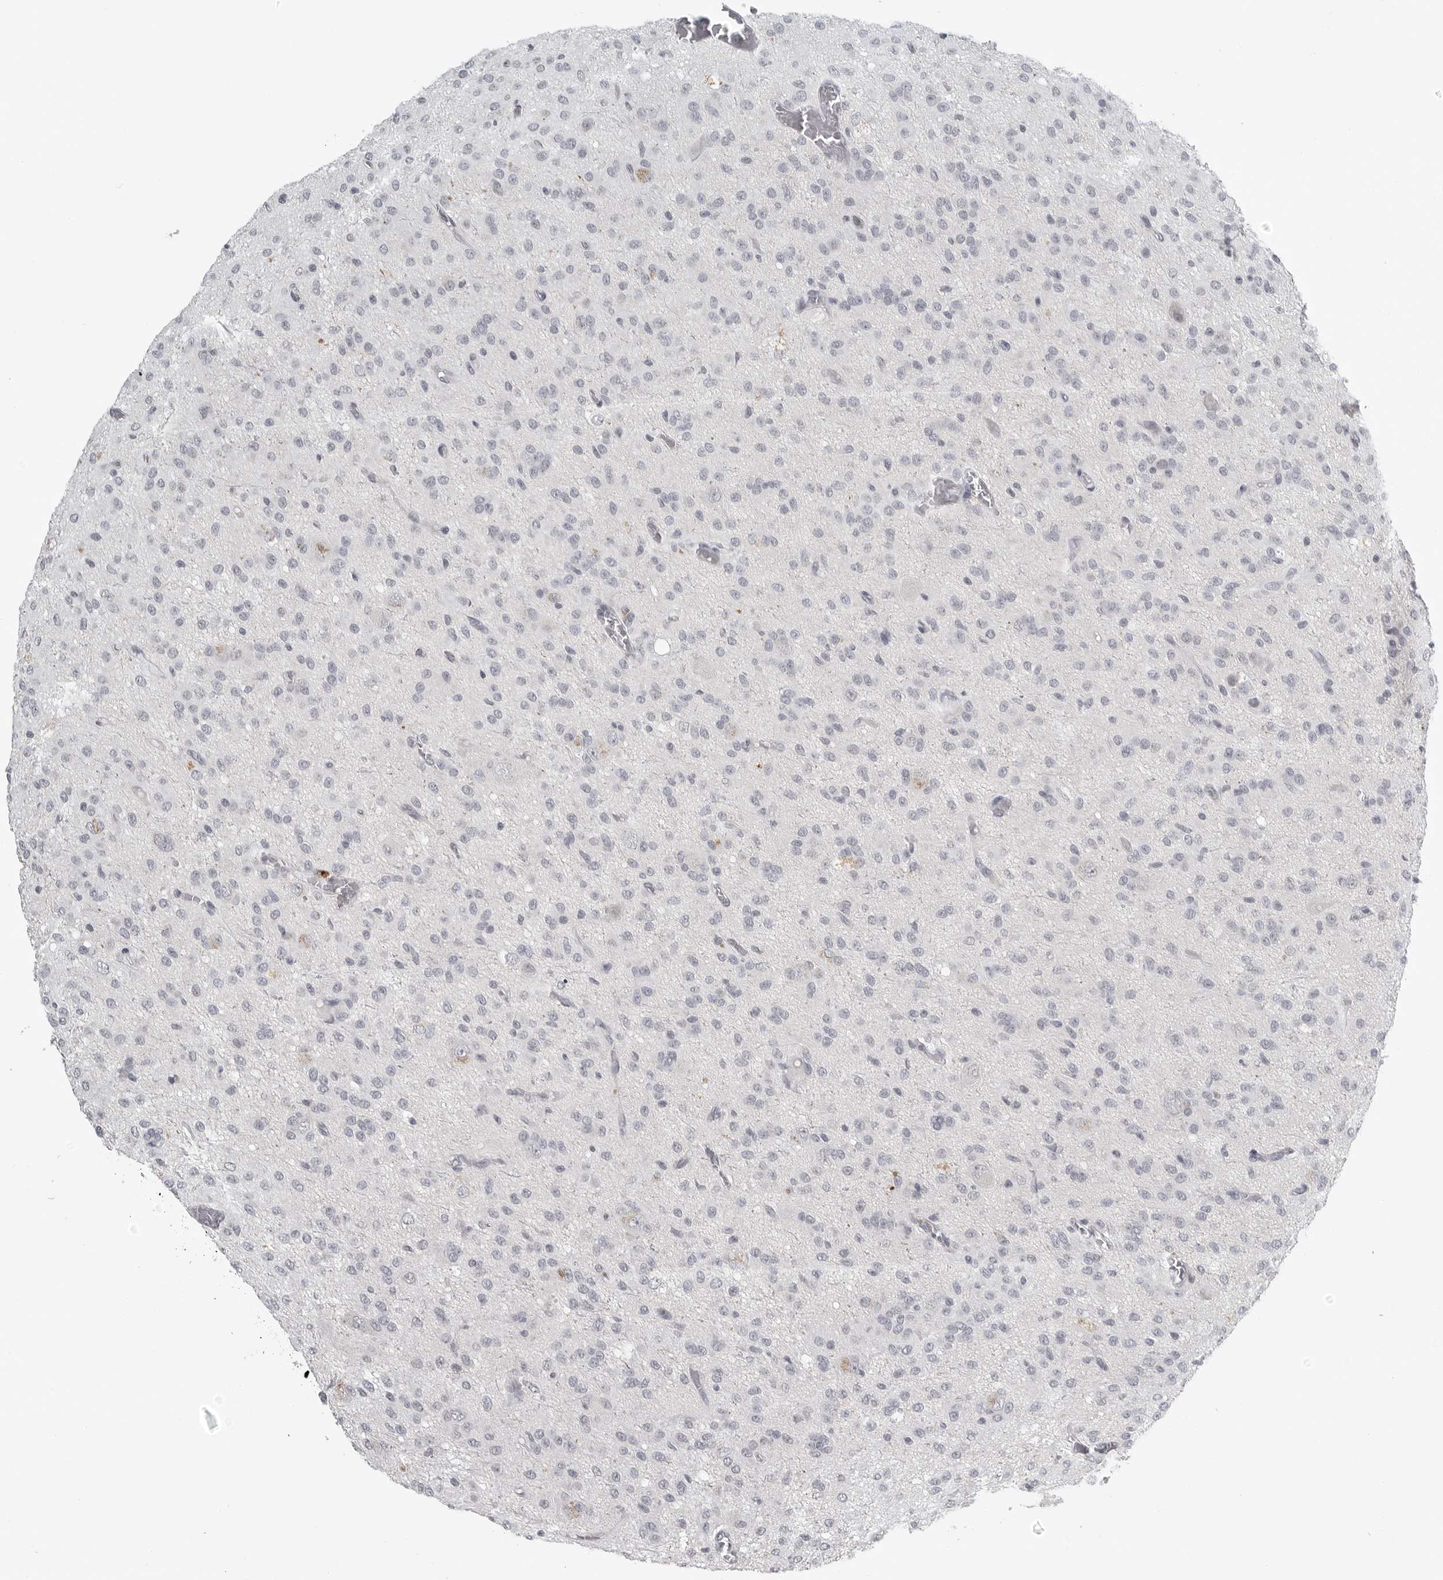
{"staining": {"intensity": "negative", "quantity": "none", "location": "none"}, "tissue": "glioma", "cell_type": "Tumor cells", "image_type": "cancer", "snomed": [{"axis": "morphology", "description": "Glioma, malignant, High grade"}, {"axis": "topography", "description": "Brain"}], "caption": "High power microscopy micrograph of an immunohistochemistry (IHC) histopathology image of malignant glioma (high-grade), revealing no significant positivity in tumor cells.", "gene": "BPIFA1", "patient": {"sex": "female", "age": 59}}